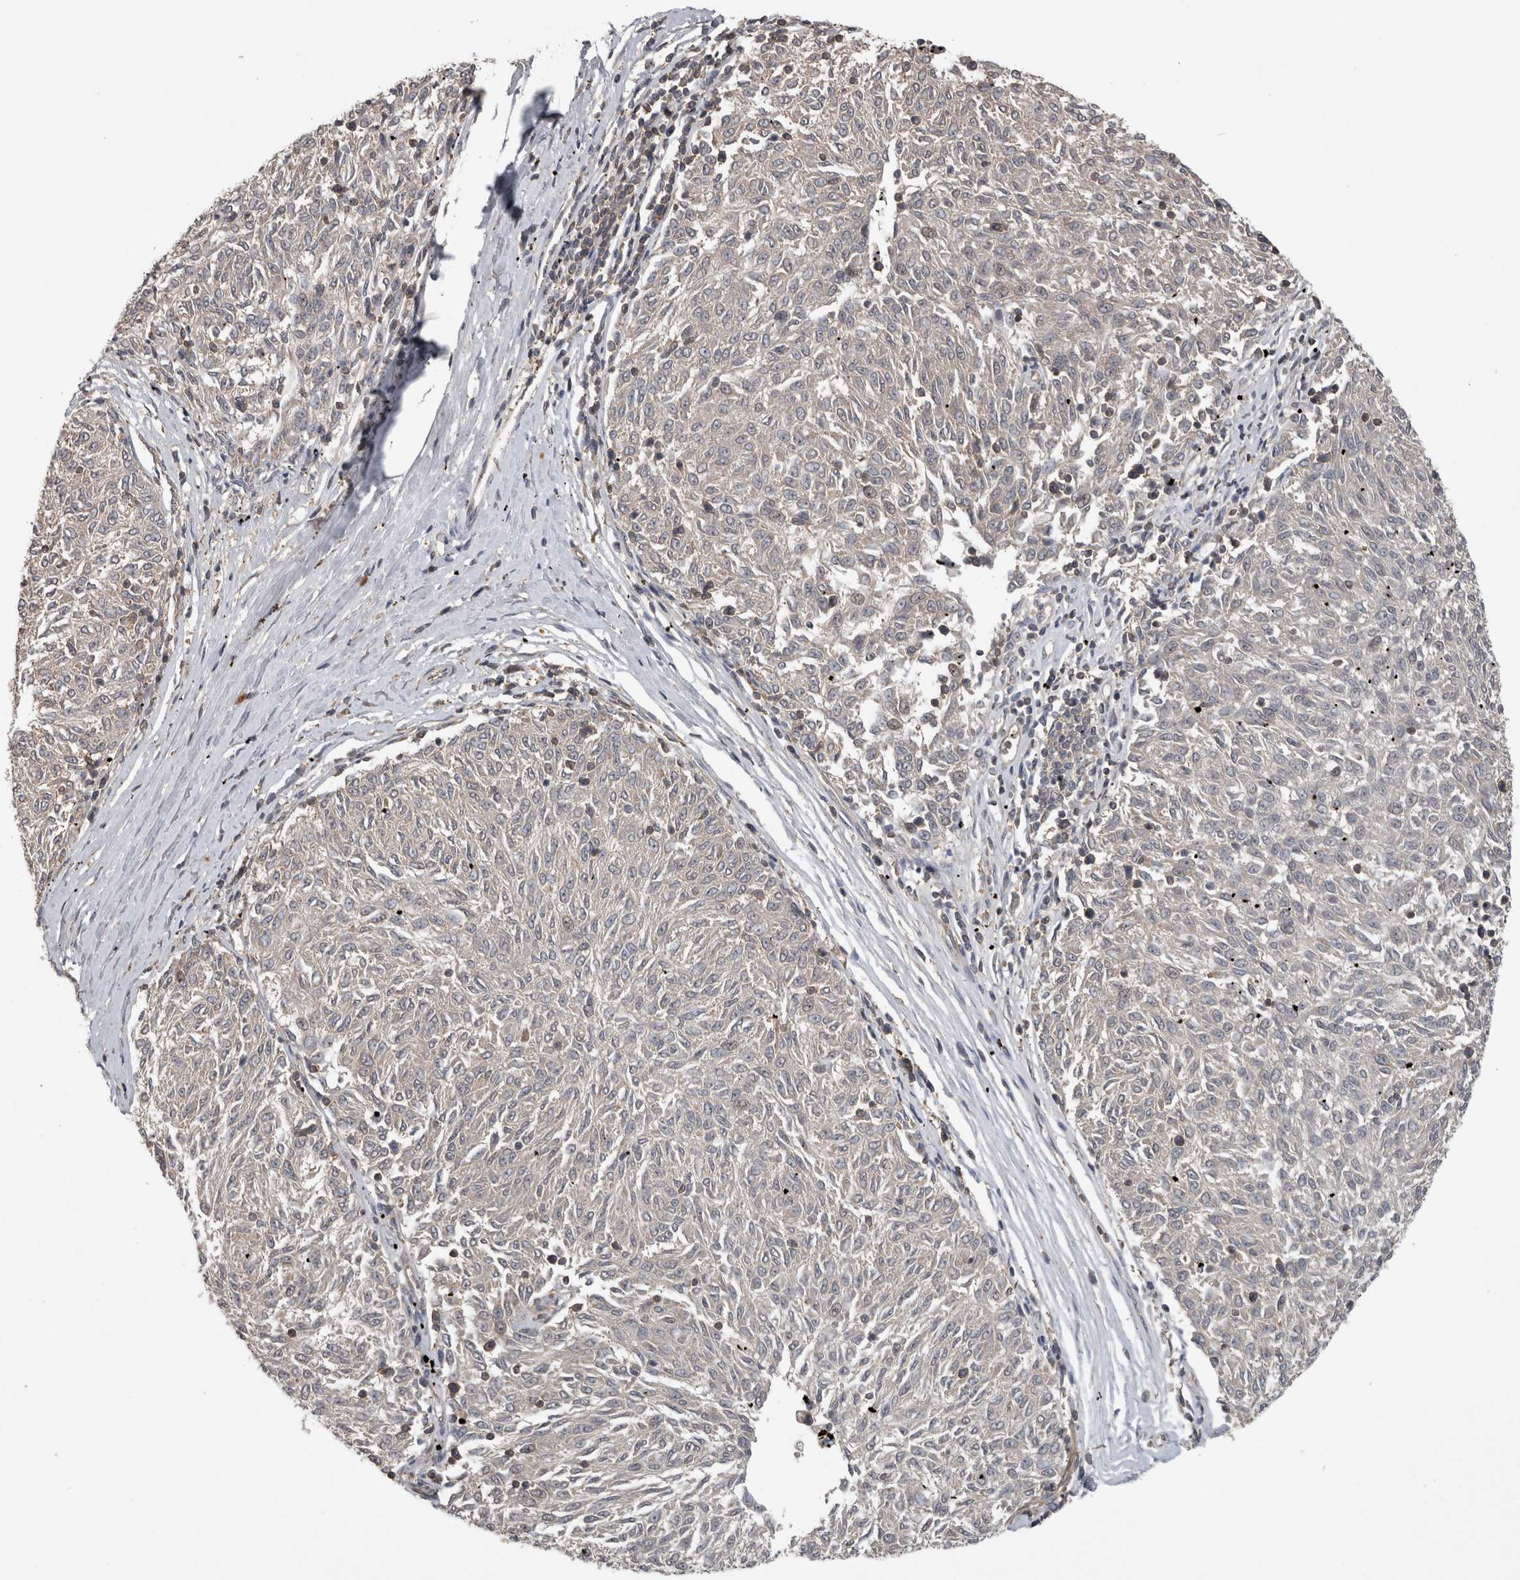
{"staining": {"intensity": "negative", "quantity": "none", "location": "none"}, "tissue": "melanoma", "cell_type": "Tumor cells", "image_type": "cancer", "snomed": [{"axis": "morphology", "description": "Malignant melanoma, NOS"}, {"axis": "topography", "description": "Skin"}], "caption": "Tumor cells are negative for protein expression in human malignant melanoma.", "gene": "ATXN2", "patient": {"sex": "female", "age": 72}}